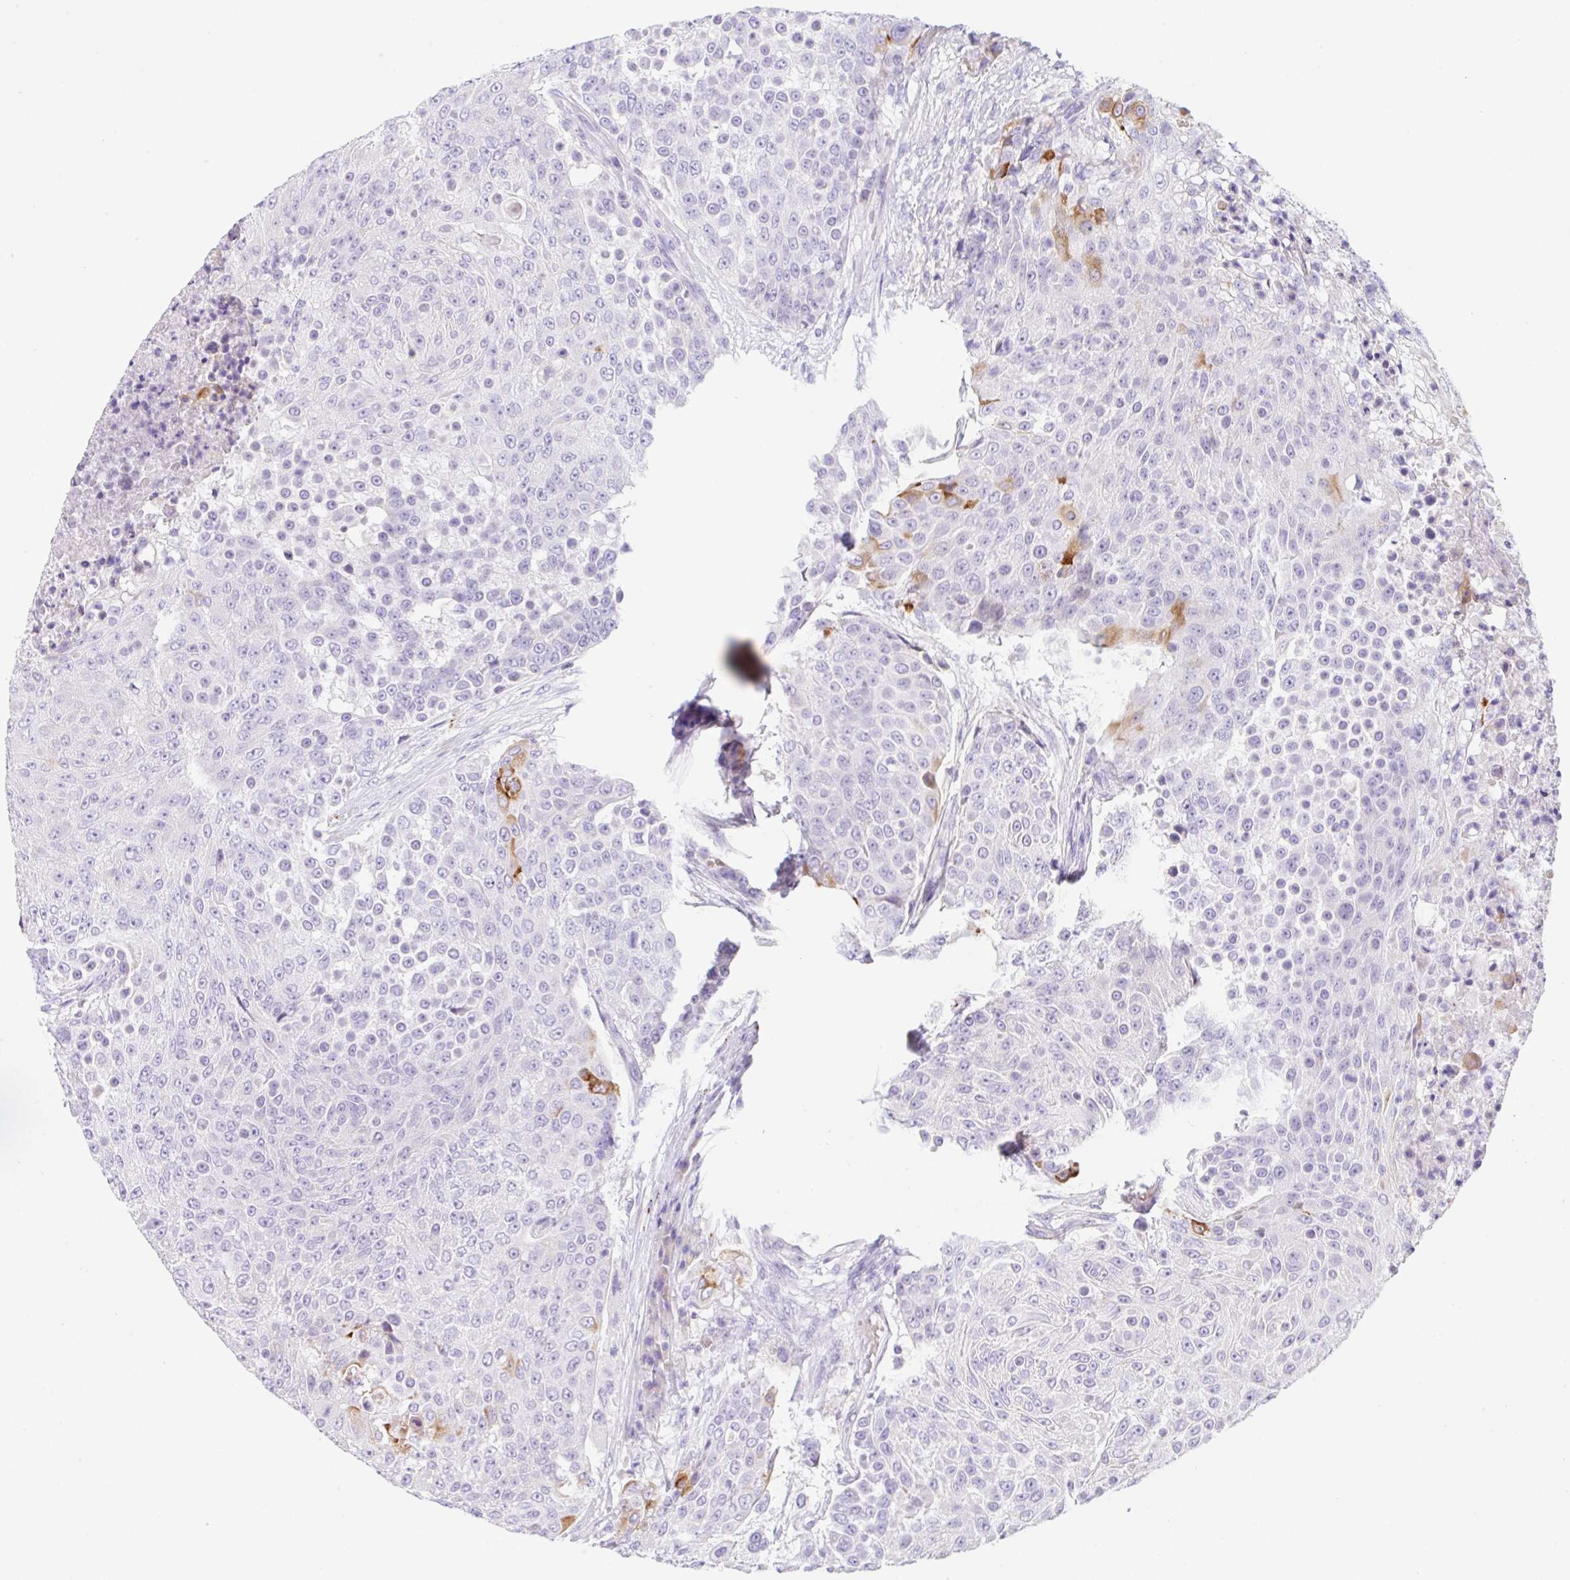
{"staining": {"intensity": "strong", "quantity": "<25%", "location": "cytoplasmic/membranous"}, "tissue": "urothelial cancer", "cell_type": "Tumor cells", "image_type": "cancer", "snomed": [{"axis": "morphology", "description": "Urothelial carcinoma, High grade"}, {"axis": "topography", "description": "Urinary bladder"}], "caption": "Immunohistochemistry (IHC) of human high-grade urothelial carcinoma reveals medium levels of strong cytoplasmic/membranous expression in about <25% of tumor cells.", "gene": "KLK8", "patient": {"sex": "female", "age": 63}}